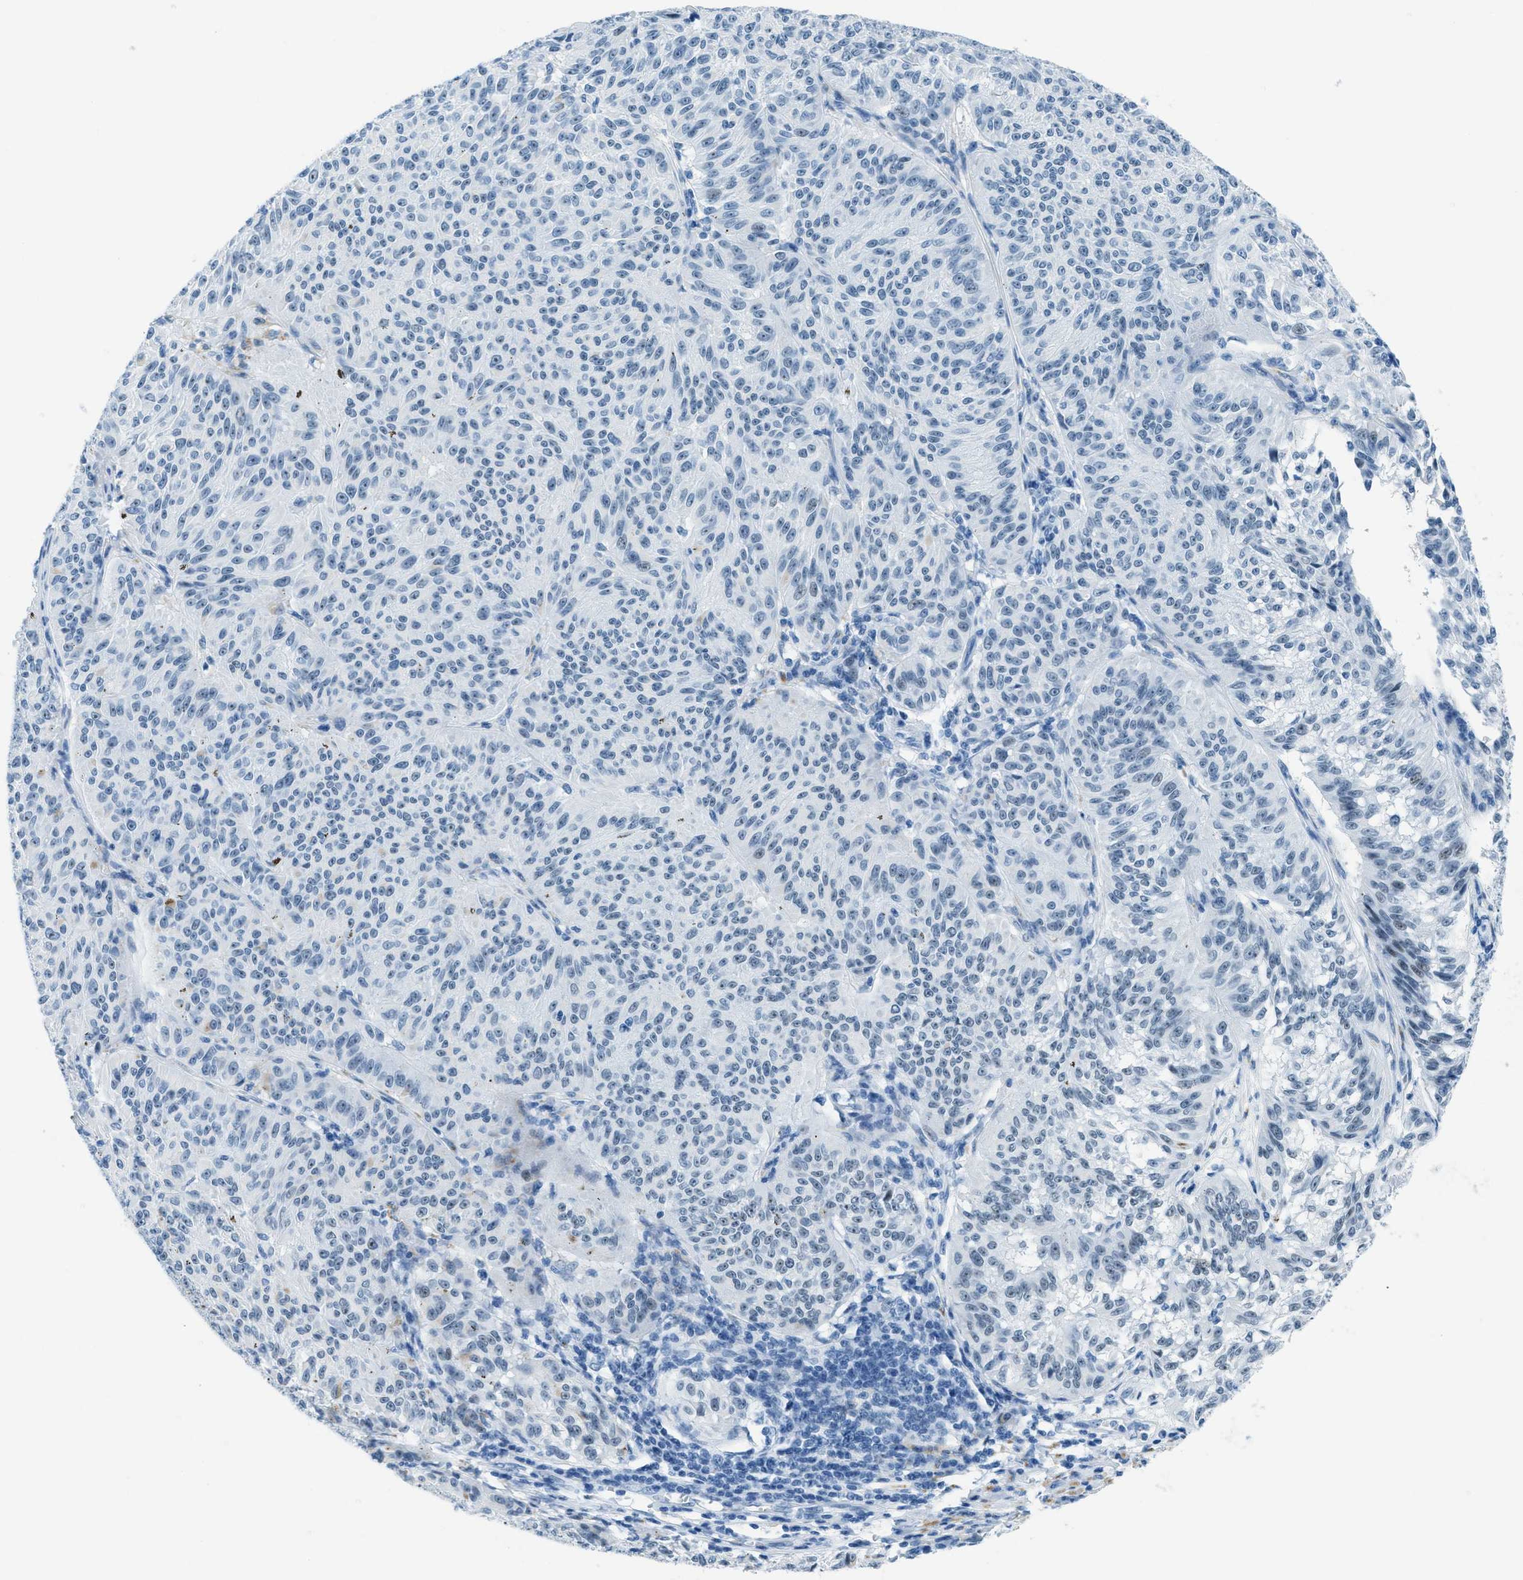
{"staining": {"intensity": "negative", "quantity": "none", "location": "none"}, "tissue": "melanoma", "cell_type": "Tumor cells", "image_type": "cancer", "snomed": [{"axis": "morphology", "description": "Malignant melanoma, NOS"}, {"axis": "topography", "description": "Skin"}], "caption": "This photomicrograph is of malignant melanoma stained with immunohistochemistry (IHC) to label a protein in brown with the nuclei are counter-stained blue. There is no staining in tumor cells.", "gene": "PLA2G2A", "patient": {"sex": "female", "age": 72}}